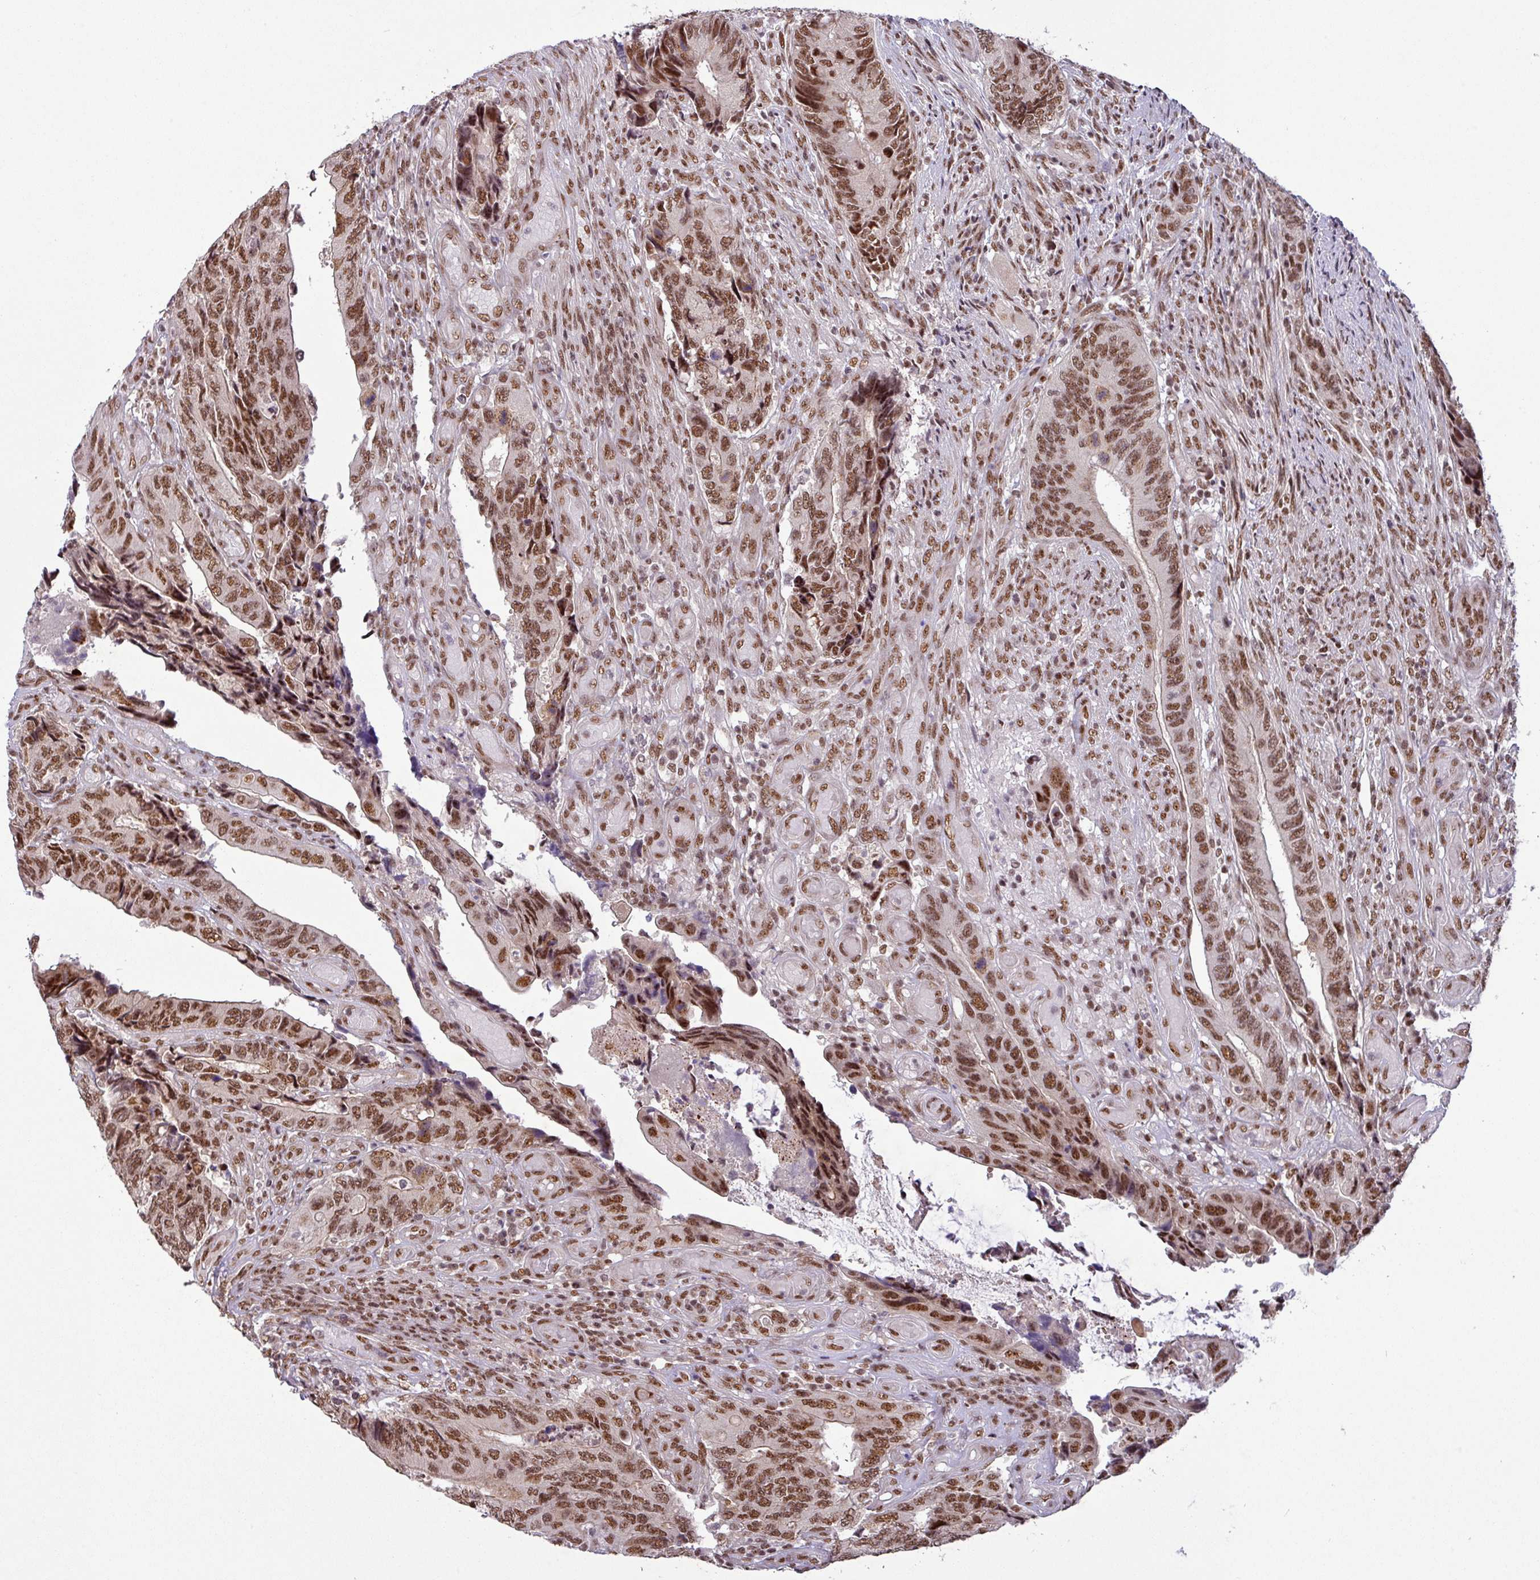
{"staining": {"intensity": "moderate", "quantity": ">75%", "location": "nuclear"}, "tissue": "colorectal cancer", "cell_type": "Tumor cells", "image_type": "cancer", "snomed": [{"axis": "morphology", "description": "Adenocarcinoma, NOS"}, {"axis": "topography", "description": "Colon"}], "caption": "Brown immunohistochemical staining in colorectal cancer demonstrates moderate nuclear expression in approximately >75% of tumor cells. Using DAB (3,3'-diaminobenzidine) (brown) and hematoxylin (blue) stains, captured at high magnification using brightfield microscopy.", "gene": "SRSF2", "patient": {"sex": "male", "age": 87}}